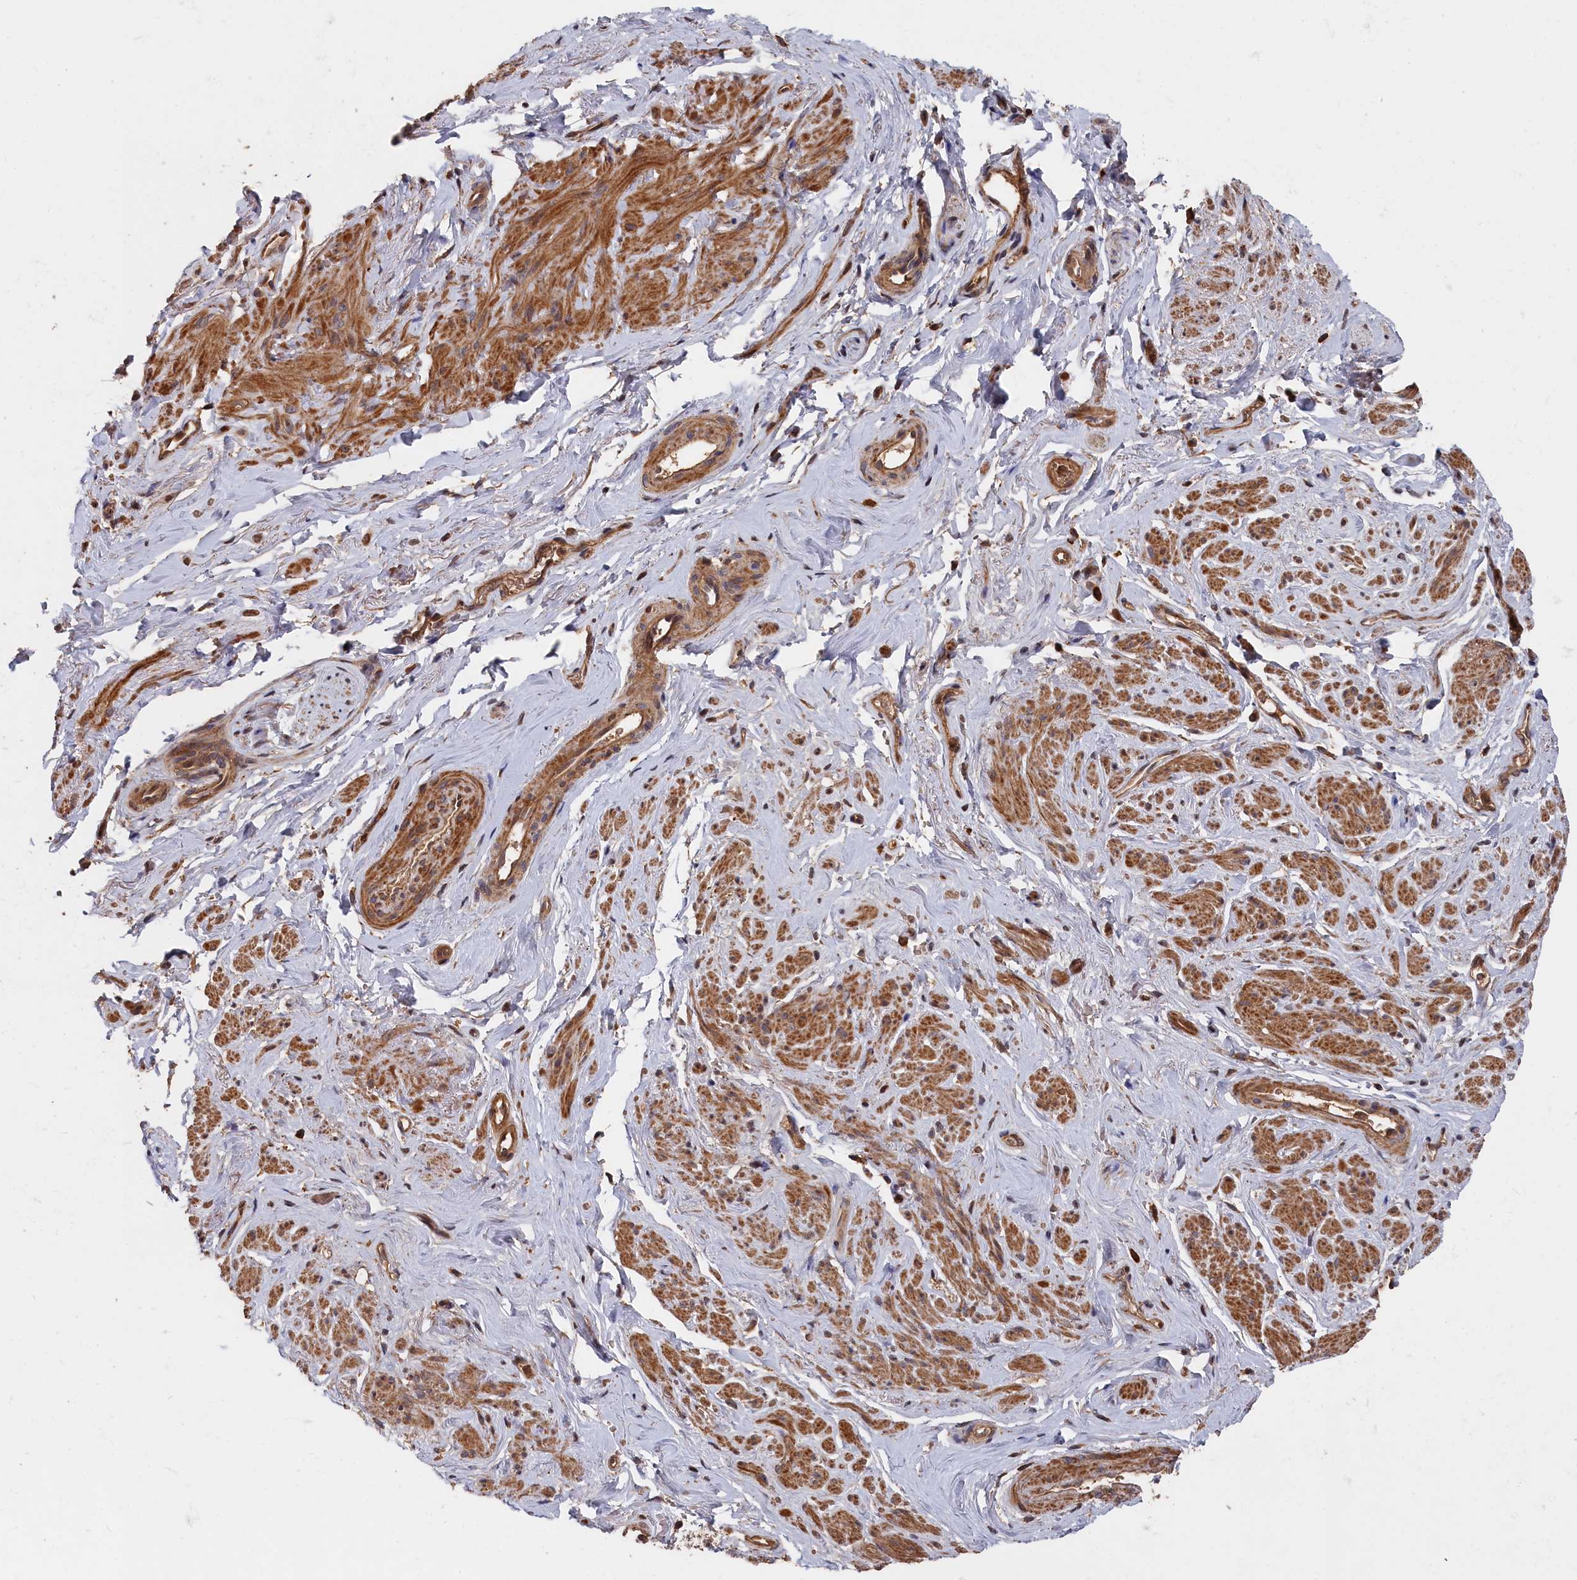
{"staining": {"intensity": "moderate", "quantity": "25%-75%", "location": "cytoplasmic/membranous"}, "tissue": "smooth muscle", "cell_type": "Smooth muscle cells", "image_type": "normal", "snomed": [{"axis": "morphology", "description": "Normal tissue, NOS"}, {"axis": "topography", "description": "Smooth muscle"}, {"axis": "topography", "description": "Peripheral nerve tissue"}], "caption": "Immunohistochemistry of normal human smooth muscle demonstrates medium levels of moderate cytoplasmic/membranous staining in about 25%-75% of smooth muscle cells.", "gene": "RMI2", "patient": {"sex": "male", "age": 69}}